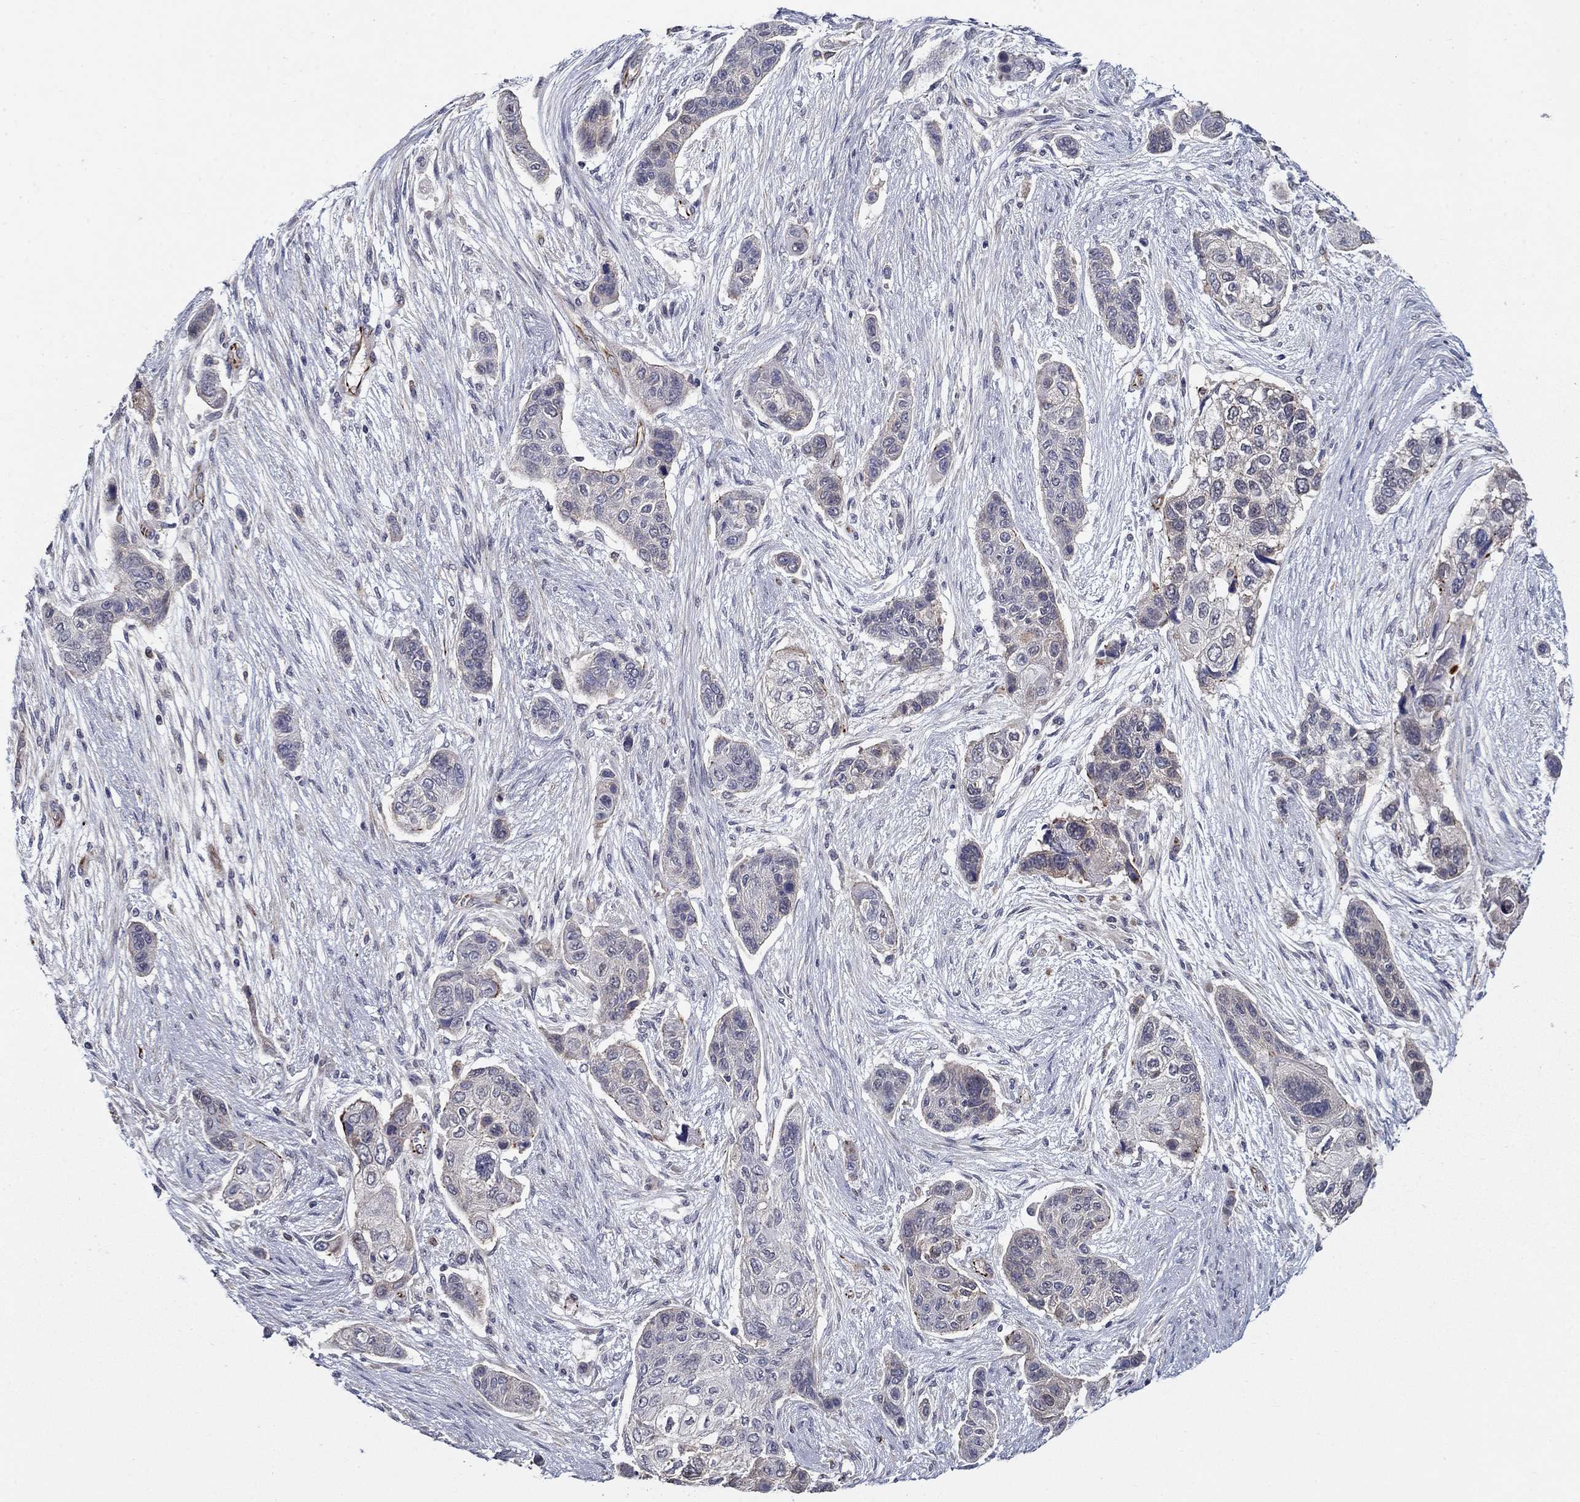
{"staining": {"intensity": "weak", "quantity": "<25%", "location": "cytoplasmic/membranous"}, "tissue": "lung cancer", "cell_type": "Tumor cells", "image_type": "cancer", "snomed": [{"axis": "morphology", "description": "Squamous cell carcinoma, NOS"}, {"axis": "topography", "description": "Lung"}], "caption": "The histopathology image displays no staining of tumor cells in lung cancer.", "gene": "LACTB2", "patient": {"sex": "male", "age": 69}}